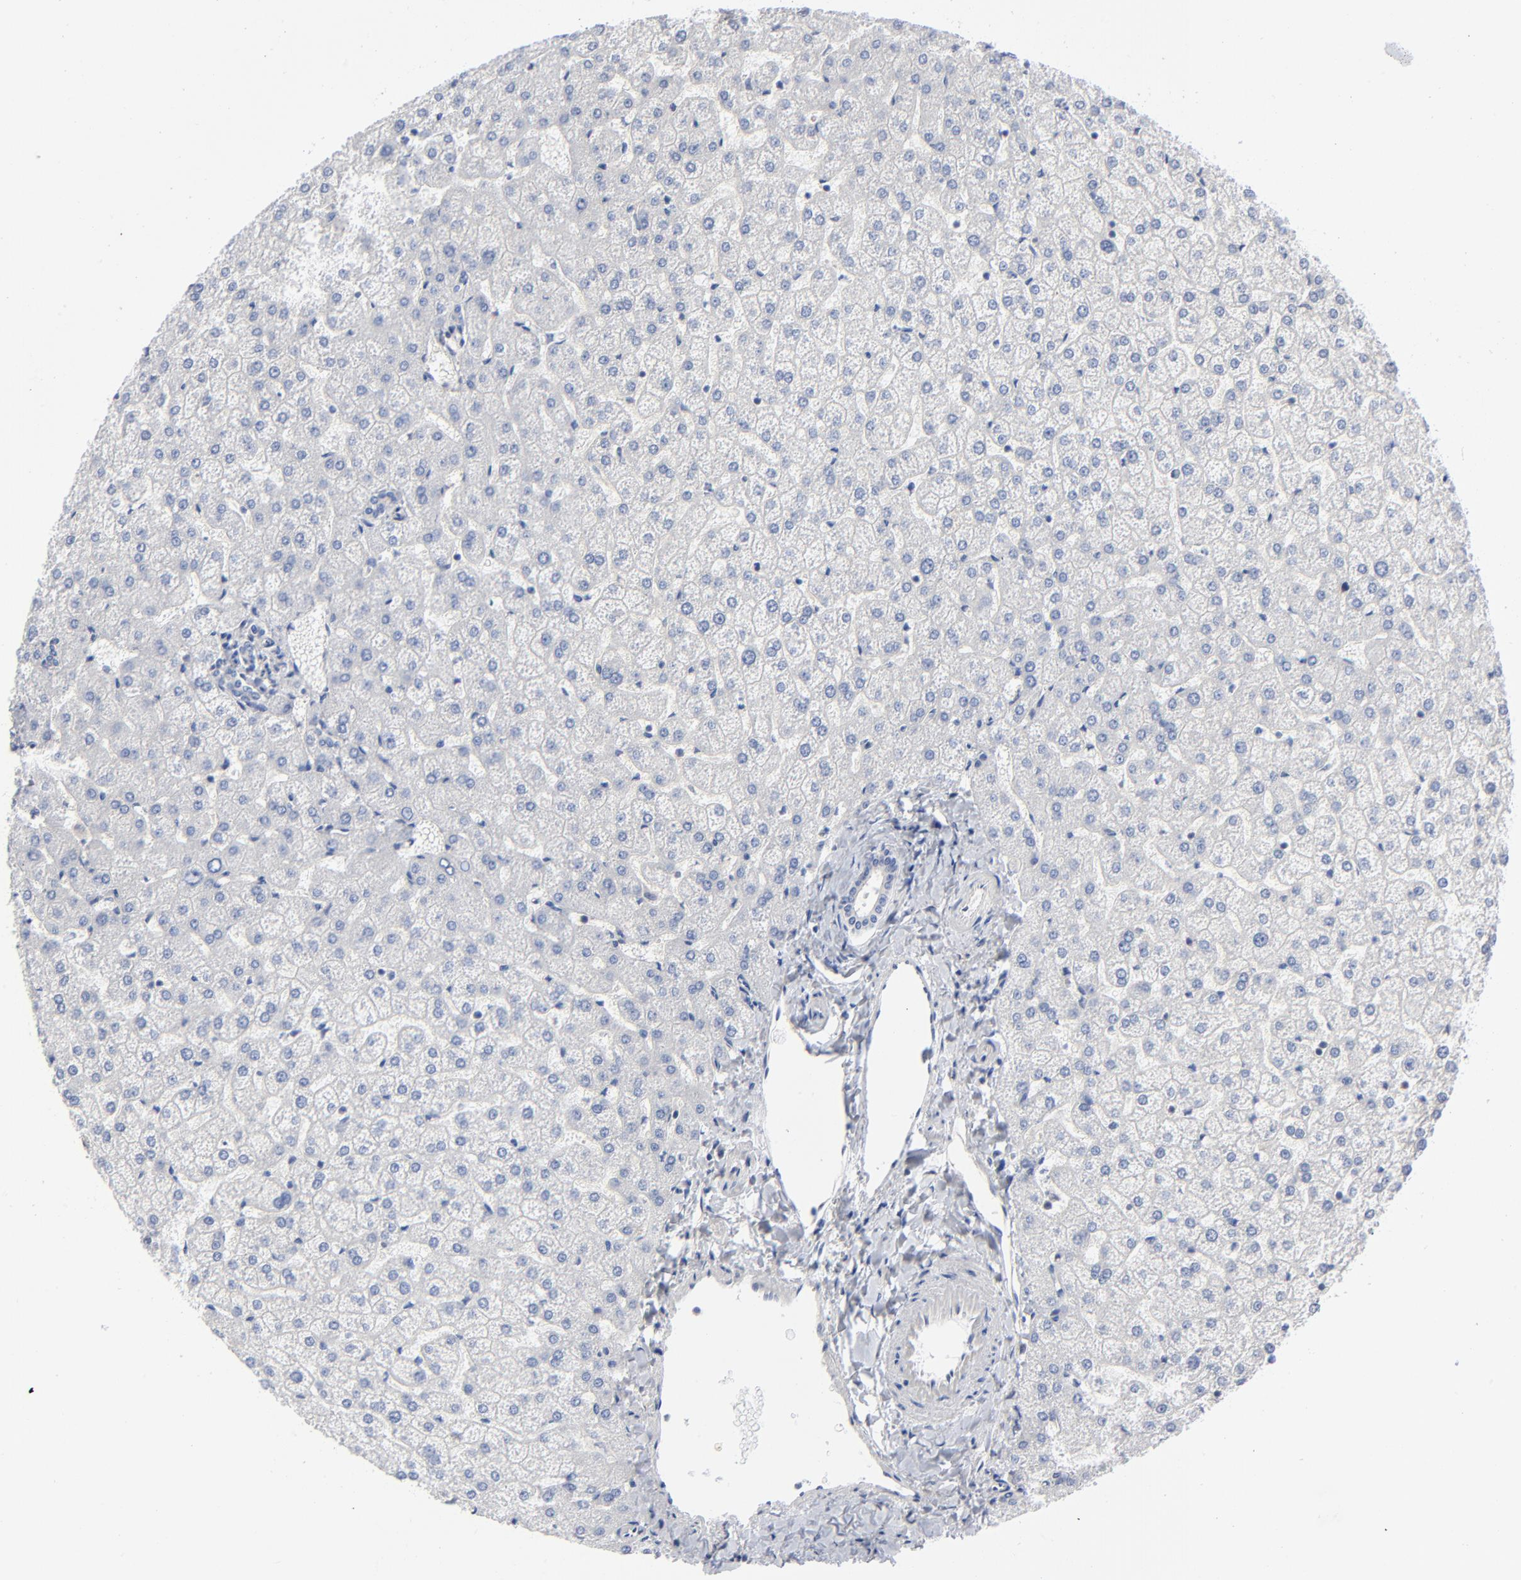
{"staining": {"intensity": "negative", "quantity": "none", "location": "none"}, "tissue": "liver", "cell_type": "Cholangiocytes", "image_type": "normal", "snomed": [{"axis": "morphology", "description": "Normal tissue, NOS"}, {"axis": "topography", "description": "Liver"}], "caption": "Human liver stained for a protein using IHC displays no expression in cholangiocytes.", "gene": "RPS6KB1", "patient": {"sex": "female", "age": 32}}